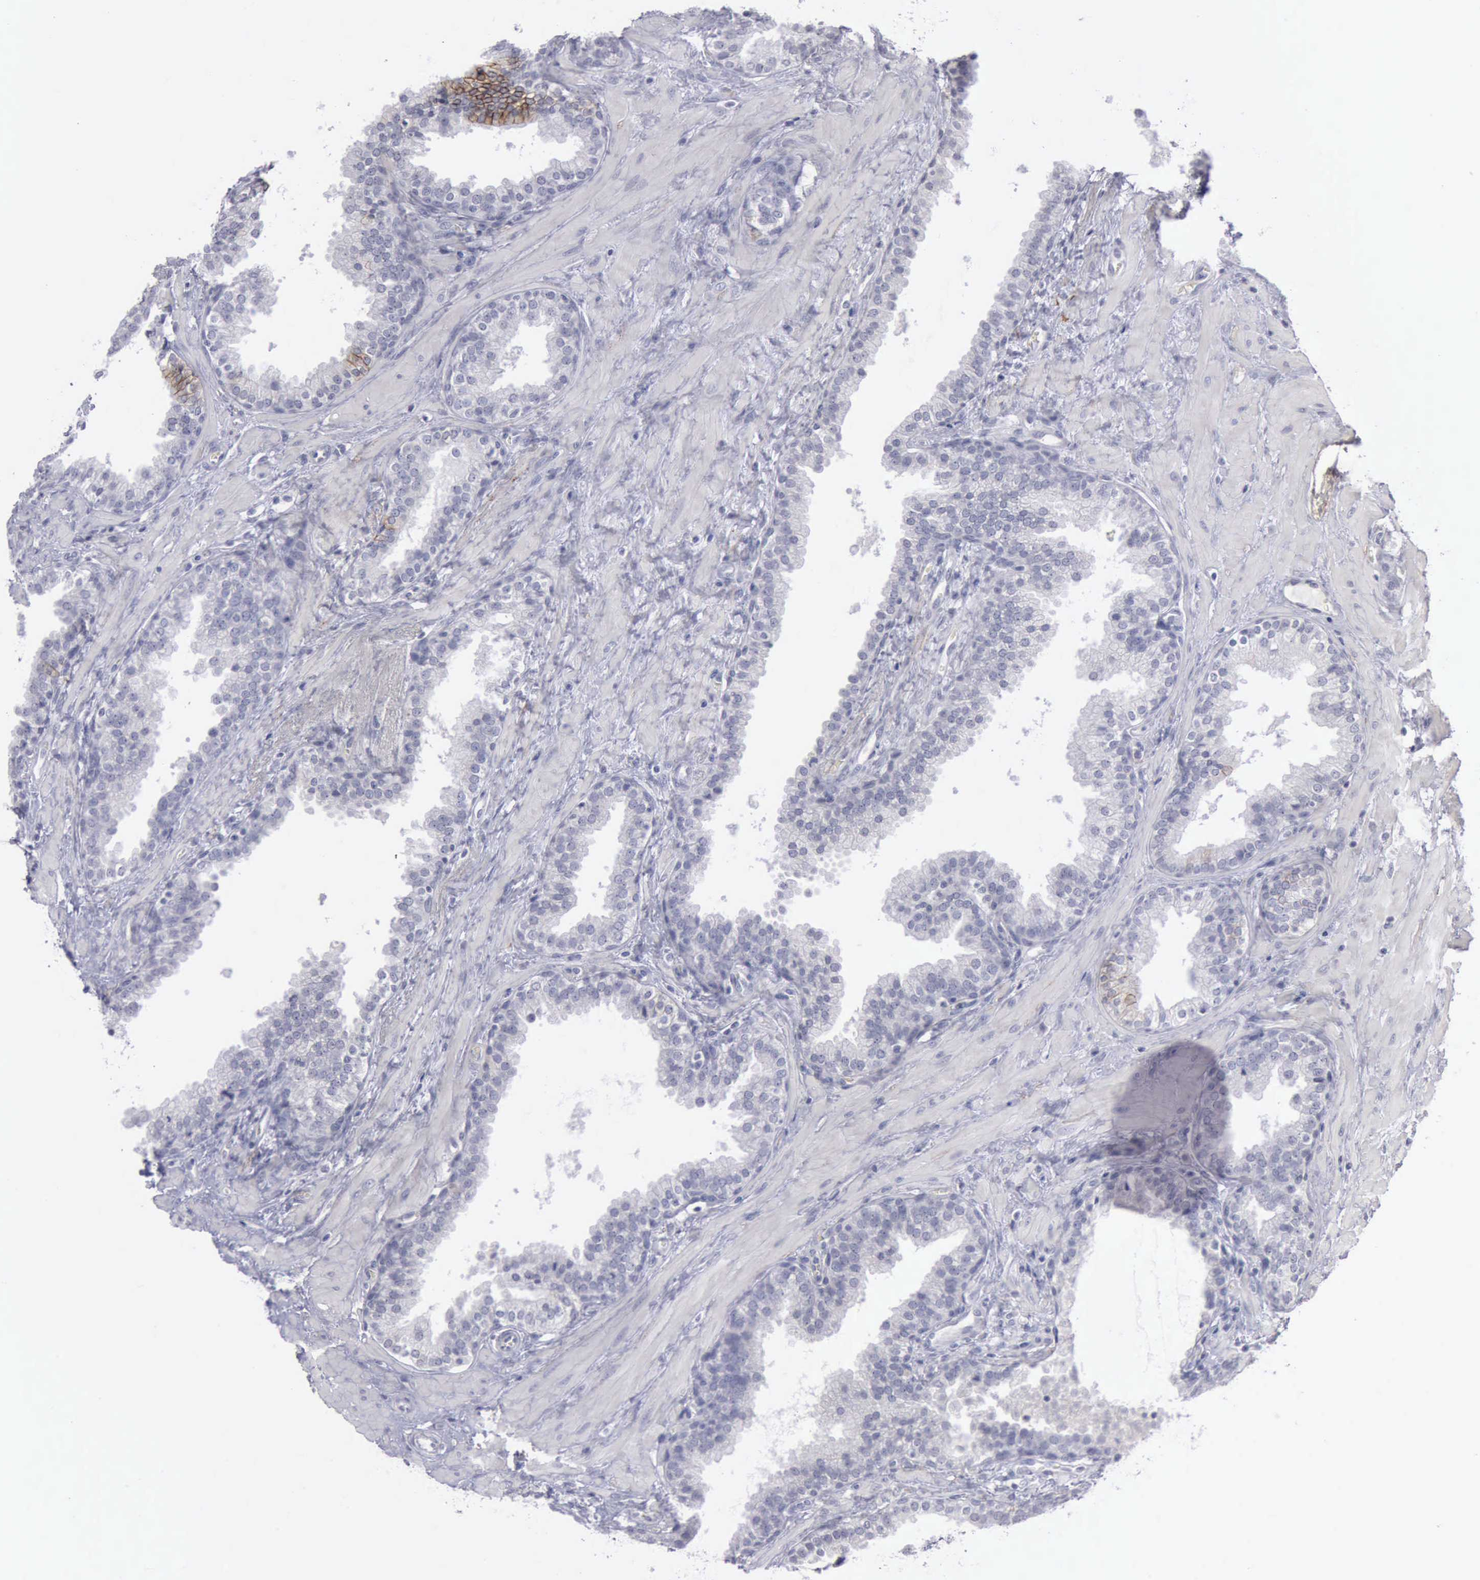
{"staining": {"intensity": "moderate", "quantity": "<25%", "location": "cytoplasmic/membranous"}, "tissue": "prostate", "cell_type": "Glandular cells", "image_type": "normal", "snomed": [{"axis": "morphology", "description": "Normal tissue, NOS"}, {"axis": "topography", "description": "Prostate"}], "caption": "Protein staining demonstrates moderate cytoplasmic/membranous positivity in approximately <25% of glandular cells in normal prostate. Nuclei are stained in blue.", "gene": "CDH2", "patient": {"sex": "male", "age": 51}}